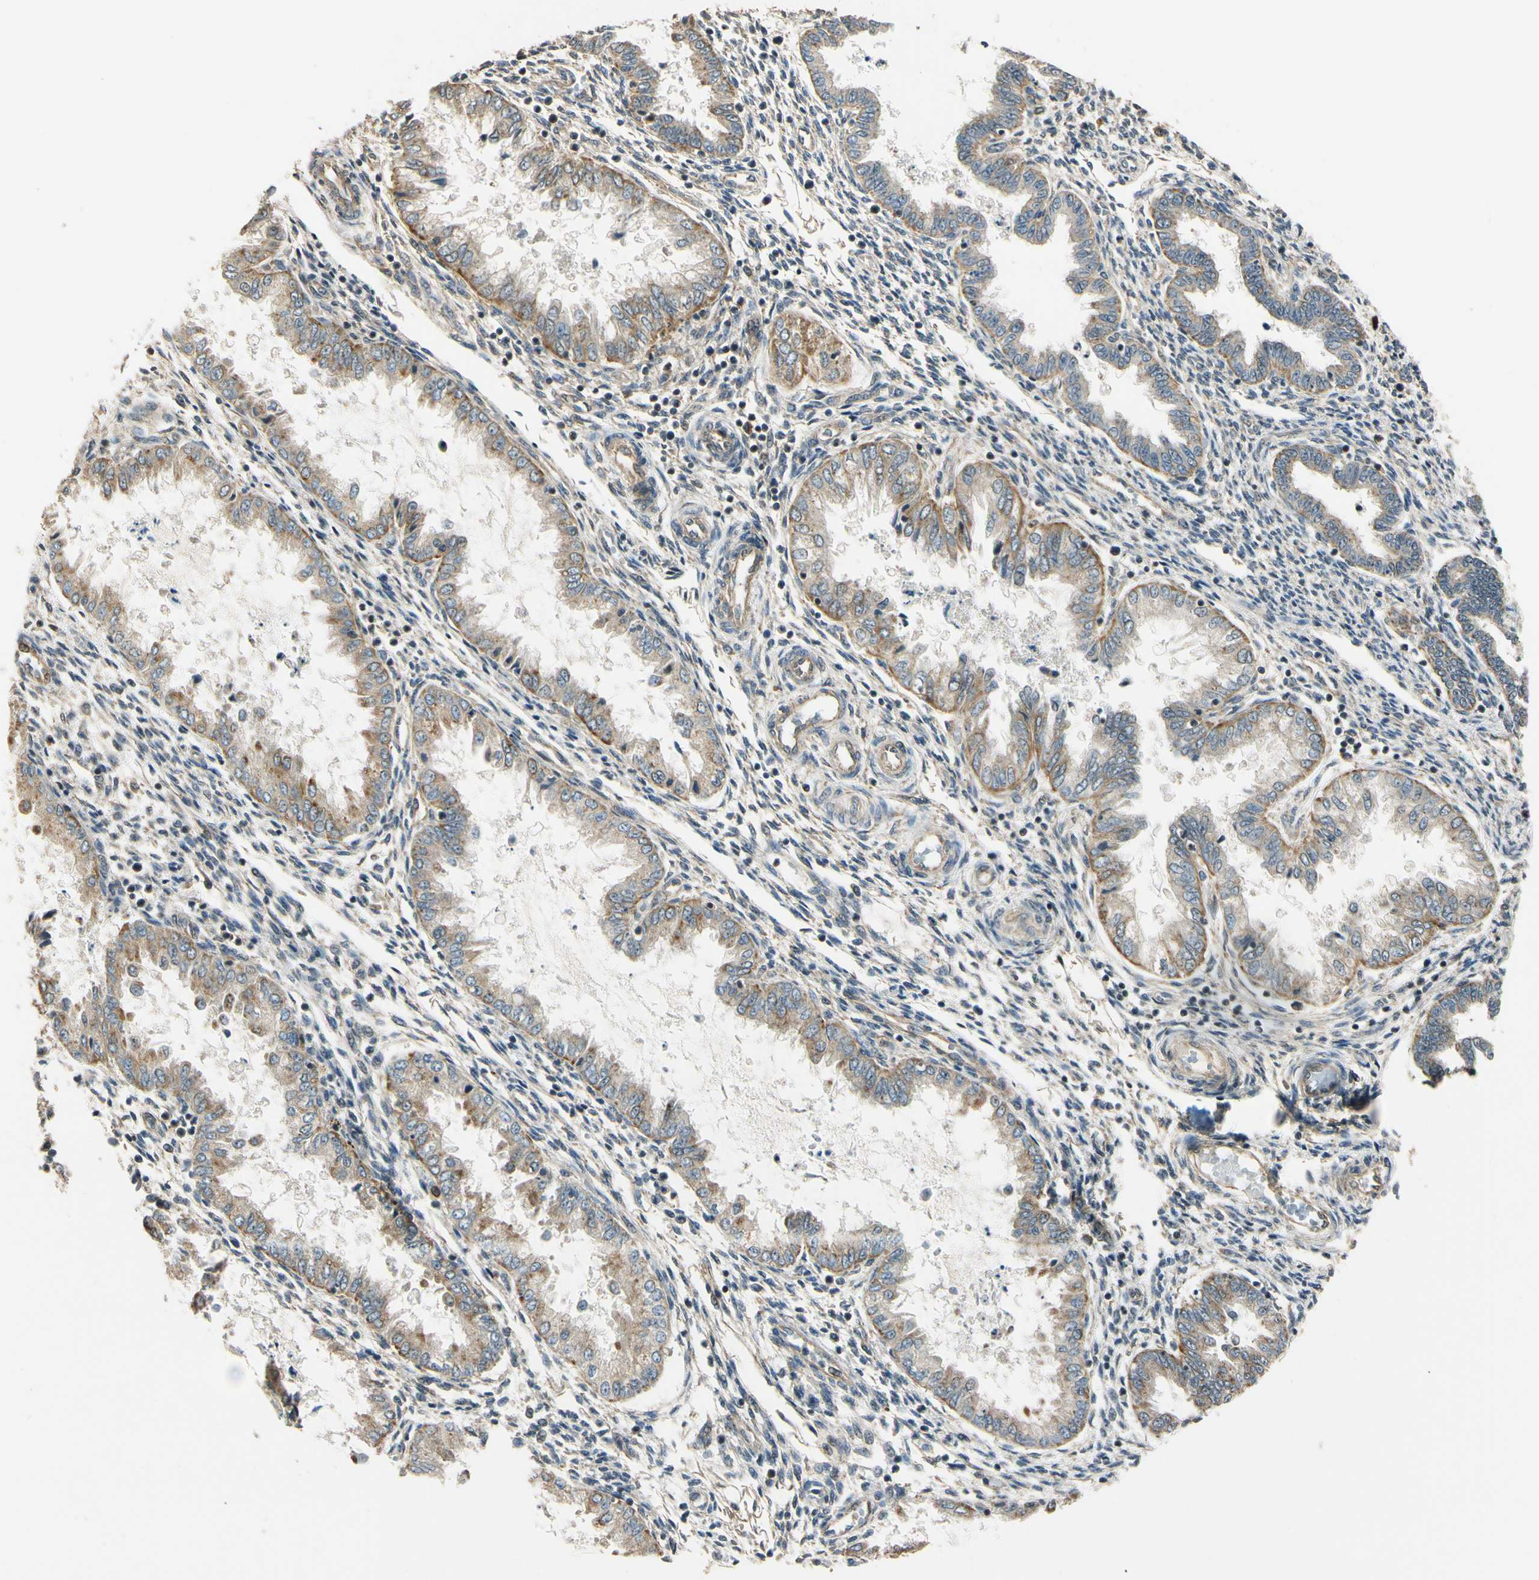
{"staining": {"intensity": "moderate", "quantity": "25%-75%", "location": "cytoplasmic/membranous,nuclear"}, "tissue": "endometrium", "cell_type": "Cells in endometrial stroma", "image_type": "normal", "snomed": [{"axis": "morphology", "description": "Normal tissue, NOS"}, {"axis": "topography", "description": "Endometrium"}], "caption": "Protein staining of normal endometrium reveals moderate cytoplasmic/membranous,nuclear staining in approximately 25%-75% of cells in endometrial stroma.", "gene": "LAMTOR1", "patient": {"sex": "female", "age": 33}}